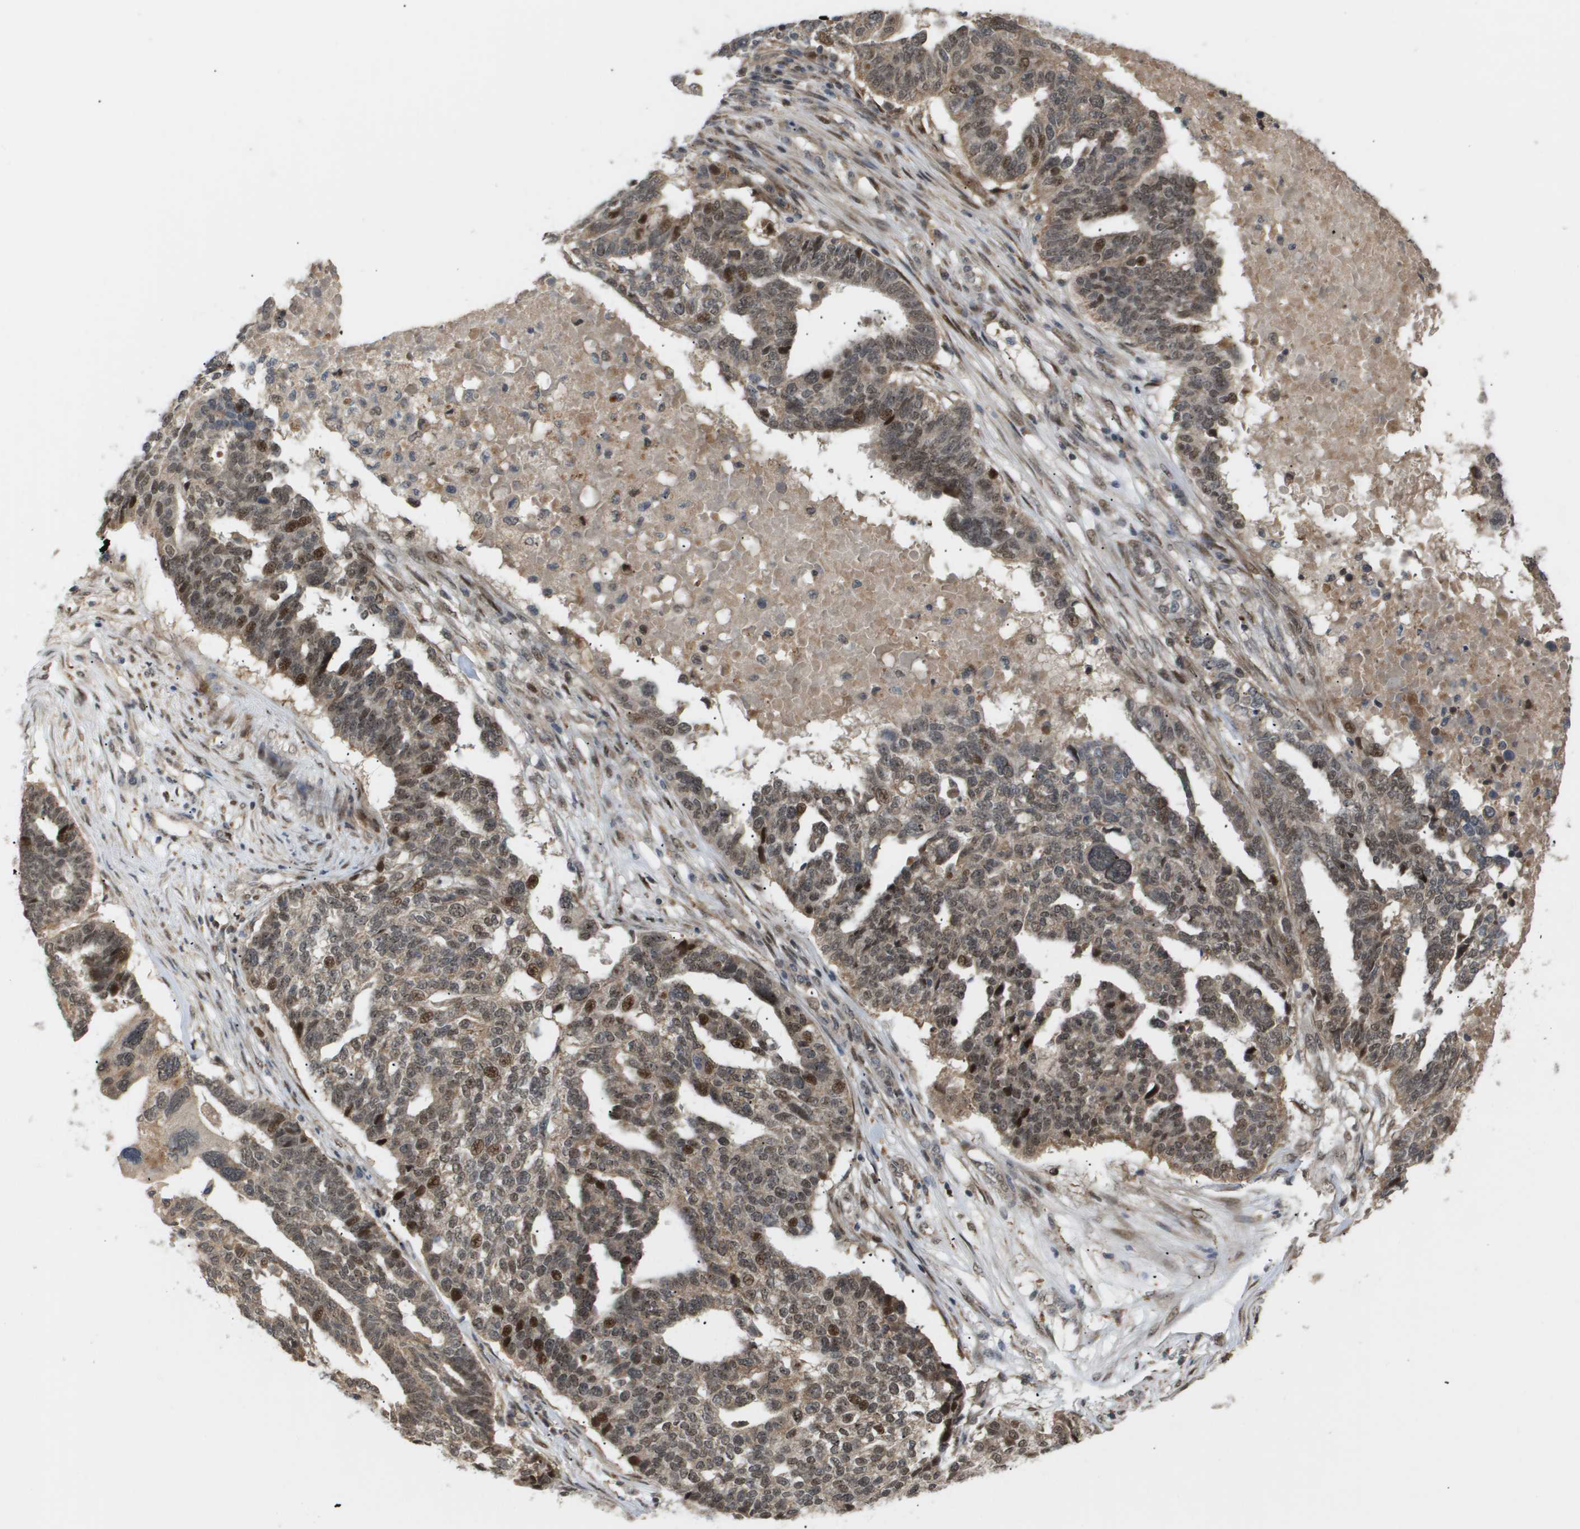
{"staining": {"intensity": "strong", "quantity": "25%-75%", "location": "cytoplasmic/membranous,nuclear"}, "tissue": "ovarian cancer", "cell_type": "Tumor cells", "image_type": "cancer", "snomed": [{"axis": "morphology", "description": "Cystadenocarcinoma, serous, NOS"}, {"axis": "topography", "description": "Ovary"}], "caption": "An immunohistochemistry (IHC) image of neoplastic tissue is shown. Protein staining in brown labels strong cytoplasmic/membranous and nuclear positivity in ovarian serous cystadenocarcinoma within tumor cells.", "gene": "PDGFB", "patient": {"sex": "female", "age": 59}}